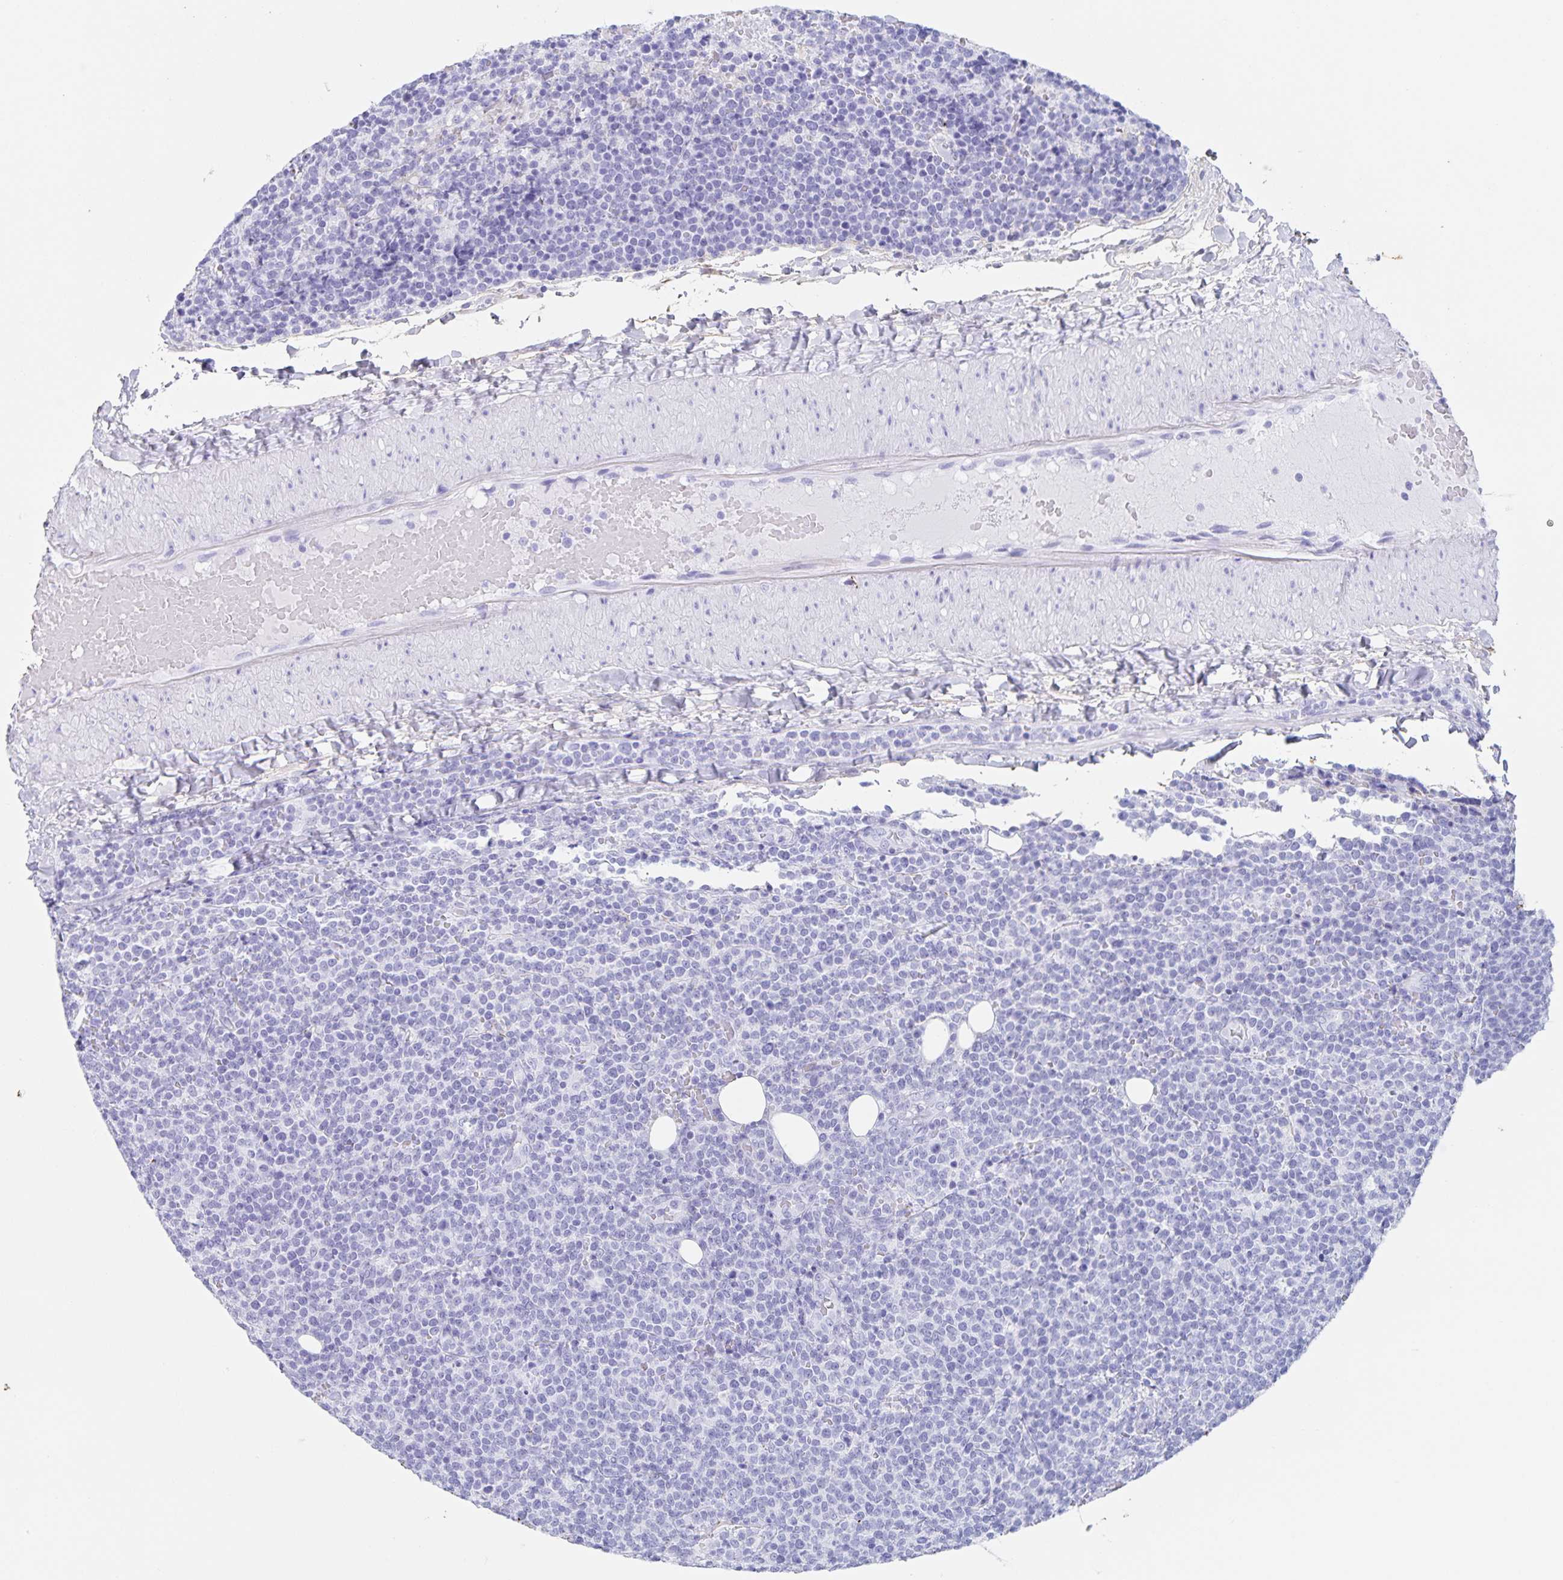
{"staining": {"intensity": "negative", "quantity": "none", "location": "none"}, "tissue": "lymphoma", "cell_type": "Tumor cells", "image_type": "cancer", "snomed": [{"axis": "morphology", "description": "Malignant lymphoma, non-Hodgkin's type, High grade"}, {"axis": "topography", "description": "Lymph node"}], "caption": "Immunohistochemistry micrograph of lymphoma stained for a protein (brown), which demonstrates no positivity in tumor cells.", "gene": "AQP4", "patient": {"sex": "male", "age": 61}}